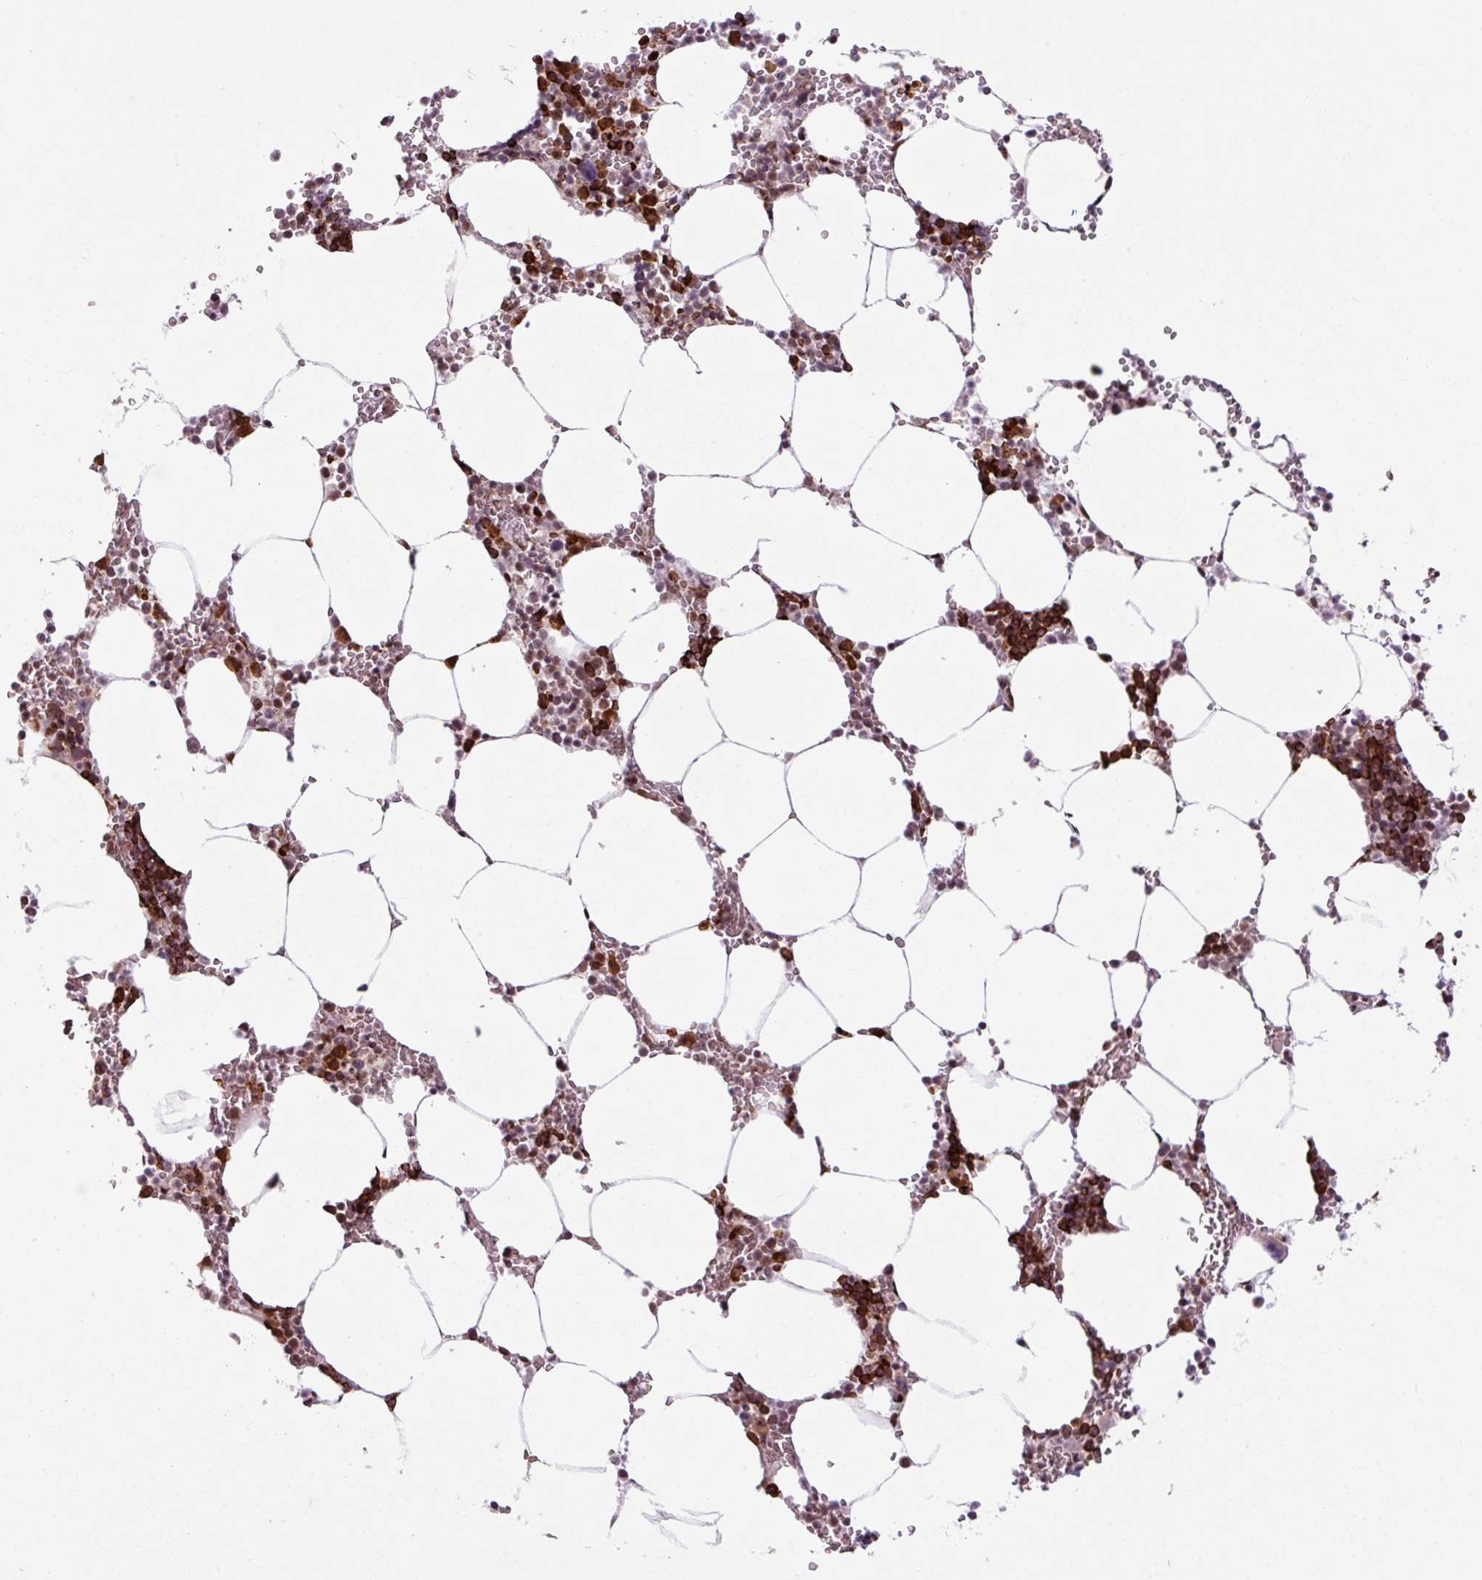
{"staining": {"intensity": "strong", "quantity": "25%-75%", "location": "cytoplasmic/membranous,nuclear"}, "tissue": "bone marrow", "cell_type": "Hematopoietic cells", "image_type": "normal", "snomed": [{"axis": "morphology", "description": "Normal tissue, NOS"}, {"axis": "topography", "description": "Bone marrow"}], "caption": "Bone marrow stained with a protein marker shows strong staining in hematopoietic cells.", "gene": "PRDM5", "patient": {"sex": "male", "age": 70}}